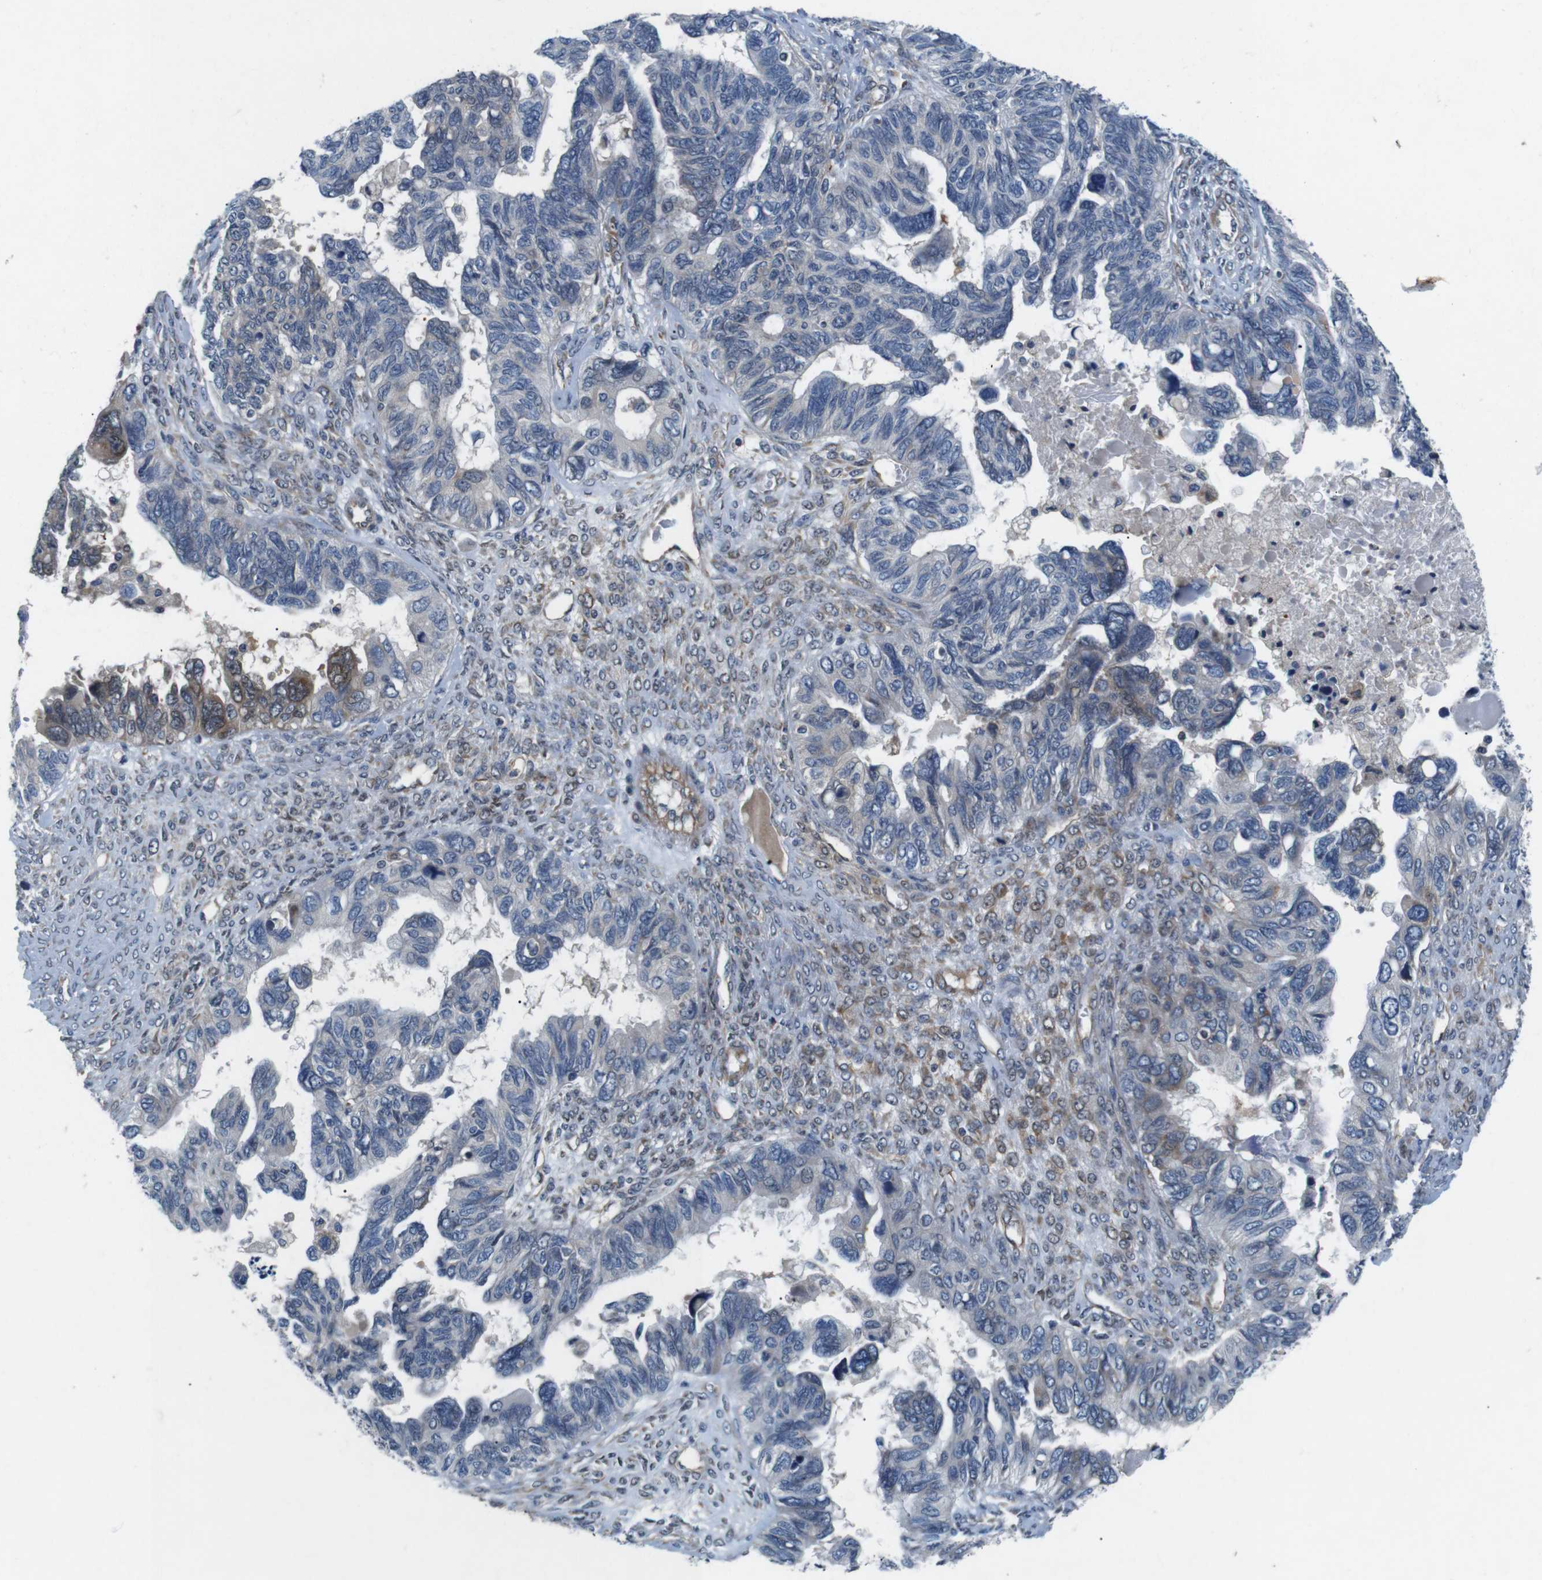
{"staining": {"intensity": "moderate", "quantity": "<25%", "location": "cytoplasmic/membranous"}, "tissue": "ovarian cancer", "cell_type": "Tumor cells", "image_type": "cancer", "snomed": [{"axis": "morphology", "description": "Cystadenocarcinoma, serous, NOS"}, {"axis": "topography", "description": "Ovary"}], "caption": "This is a micrograph of immunohistochemistry staining of ovarian cancer, which shows moderate expression in the cytoplasmic/membranous of tumor cells.", "gene": "JAK1", "patient": {"sex": "female", "age": 79}}